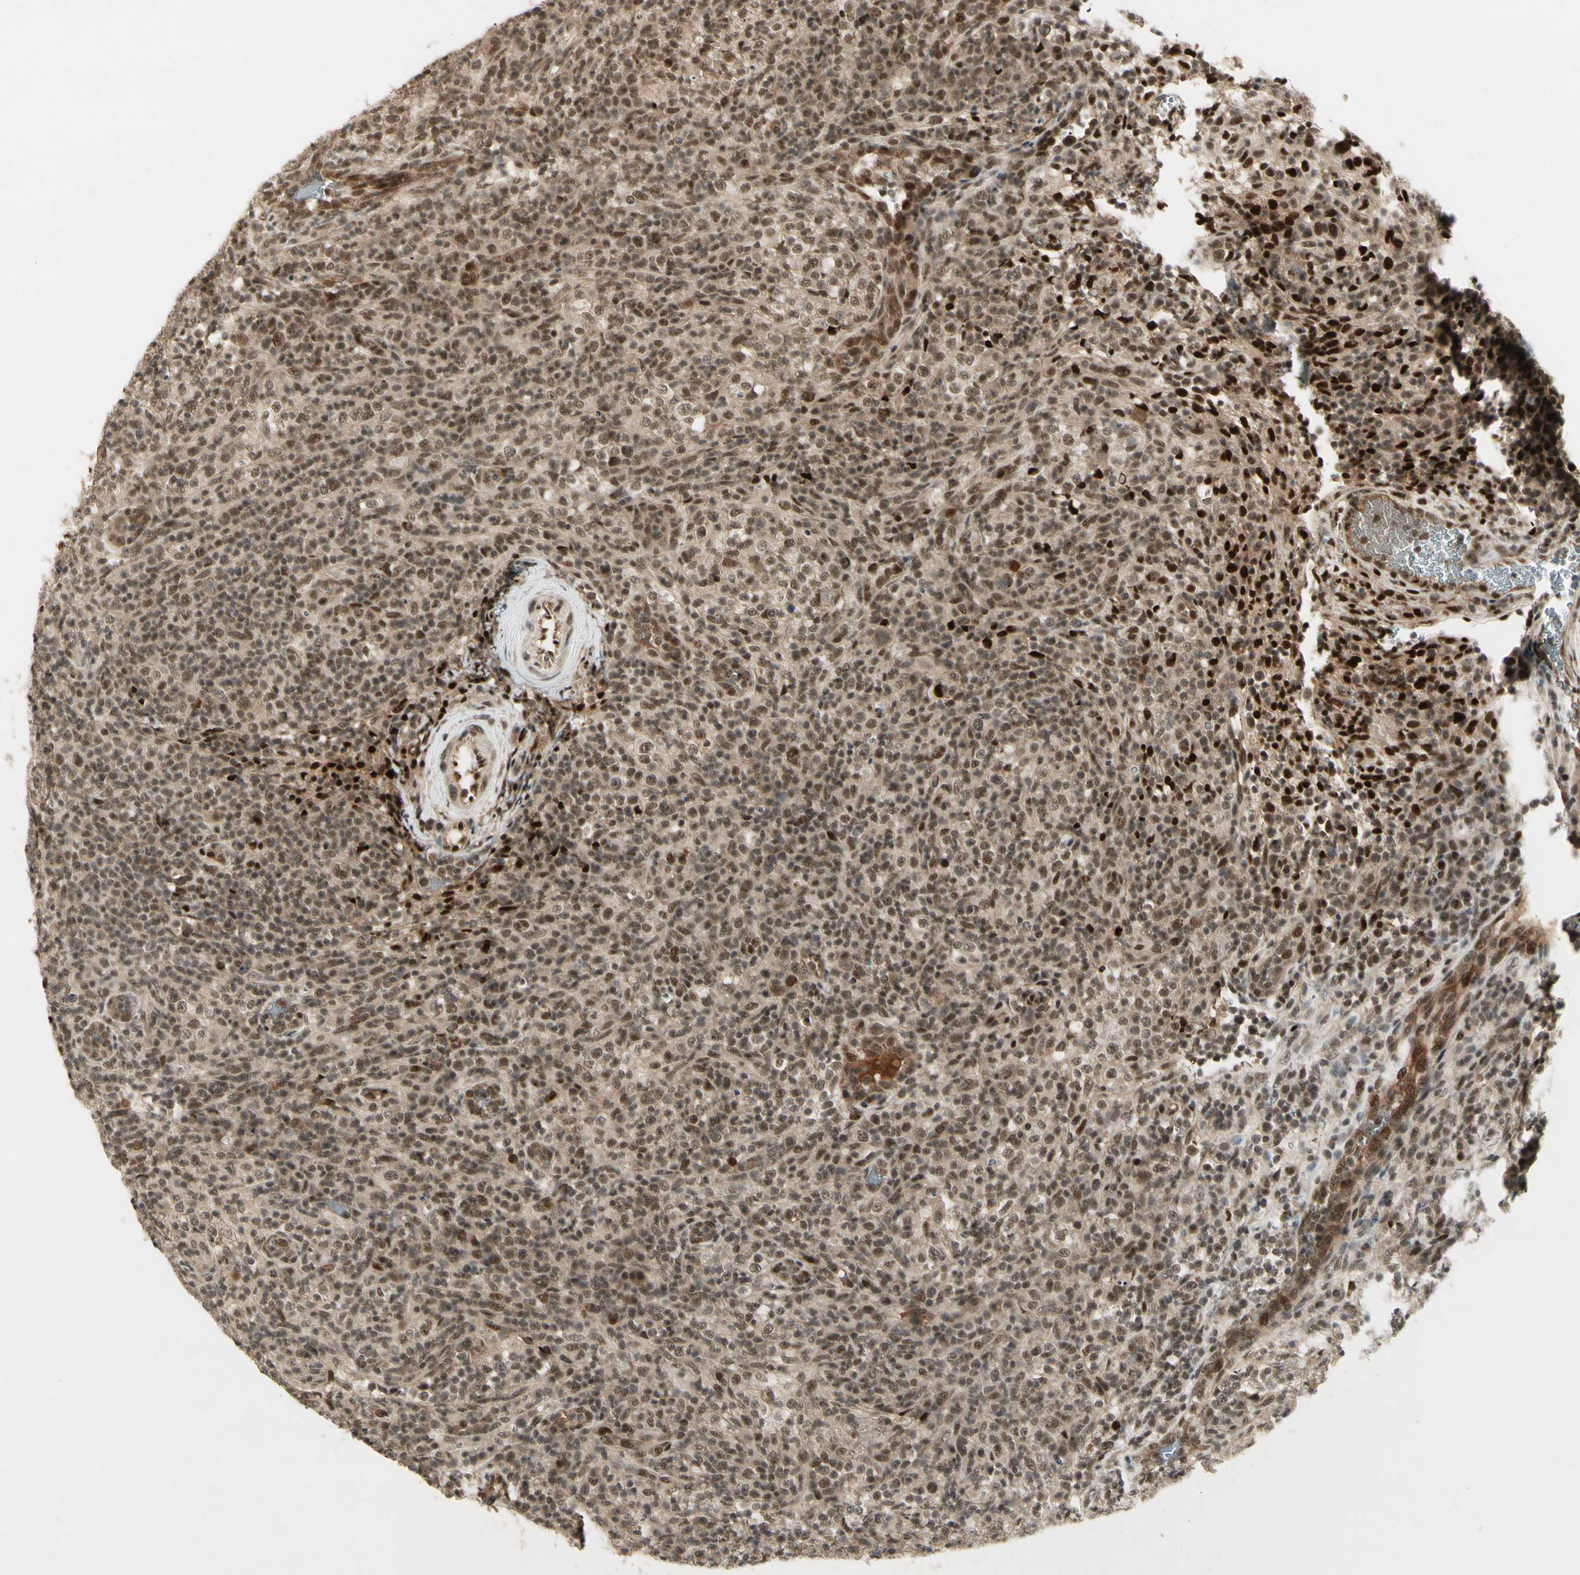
{"staining": {"intensity": "moderate", "quantity": ">75%", "location": "nuclear"}, "tissue": "lymphoma", "cell_type": "Tumor cells", "image_type": "cancer", "snomed": [{"axis": "morphology", "description": "Malignant lymphoma, non-Hodgkin's type, High grade"}, {"axis": "topography", "description": "Lymph node"}], "caption": "Tumor cells display moderate nuclear expression in approximately >75% of cells in lymphoma.", "gene": "CDK11A", "patient": {"sex": "female", "age": 76}}